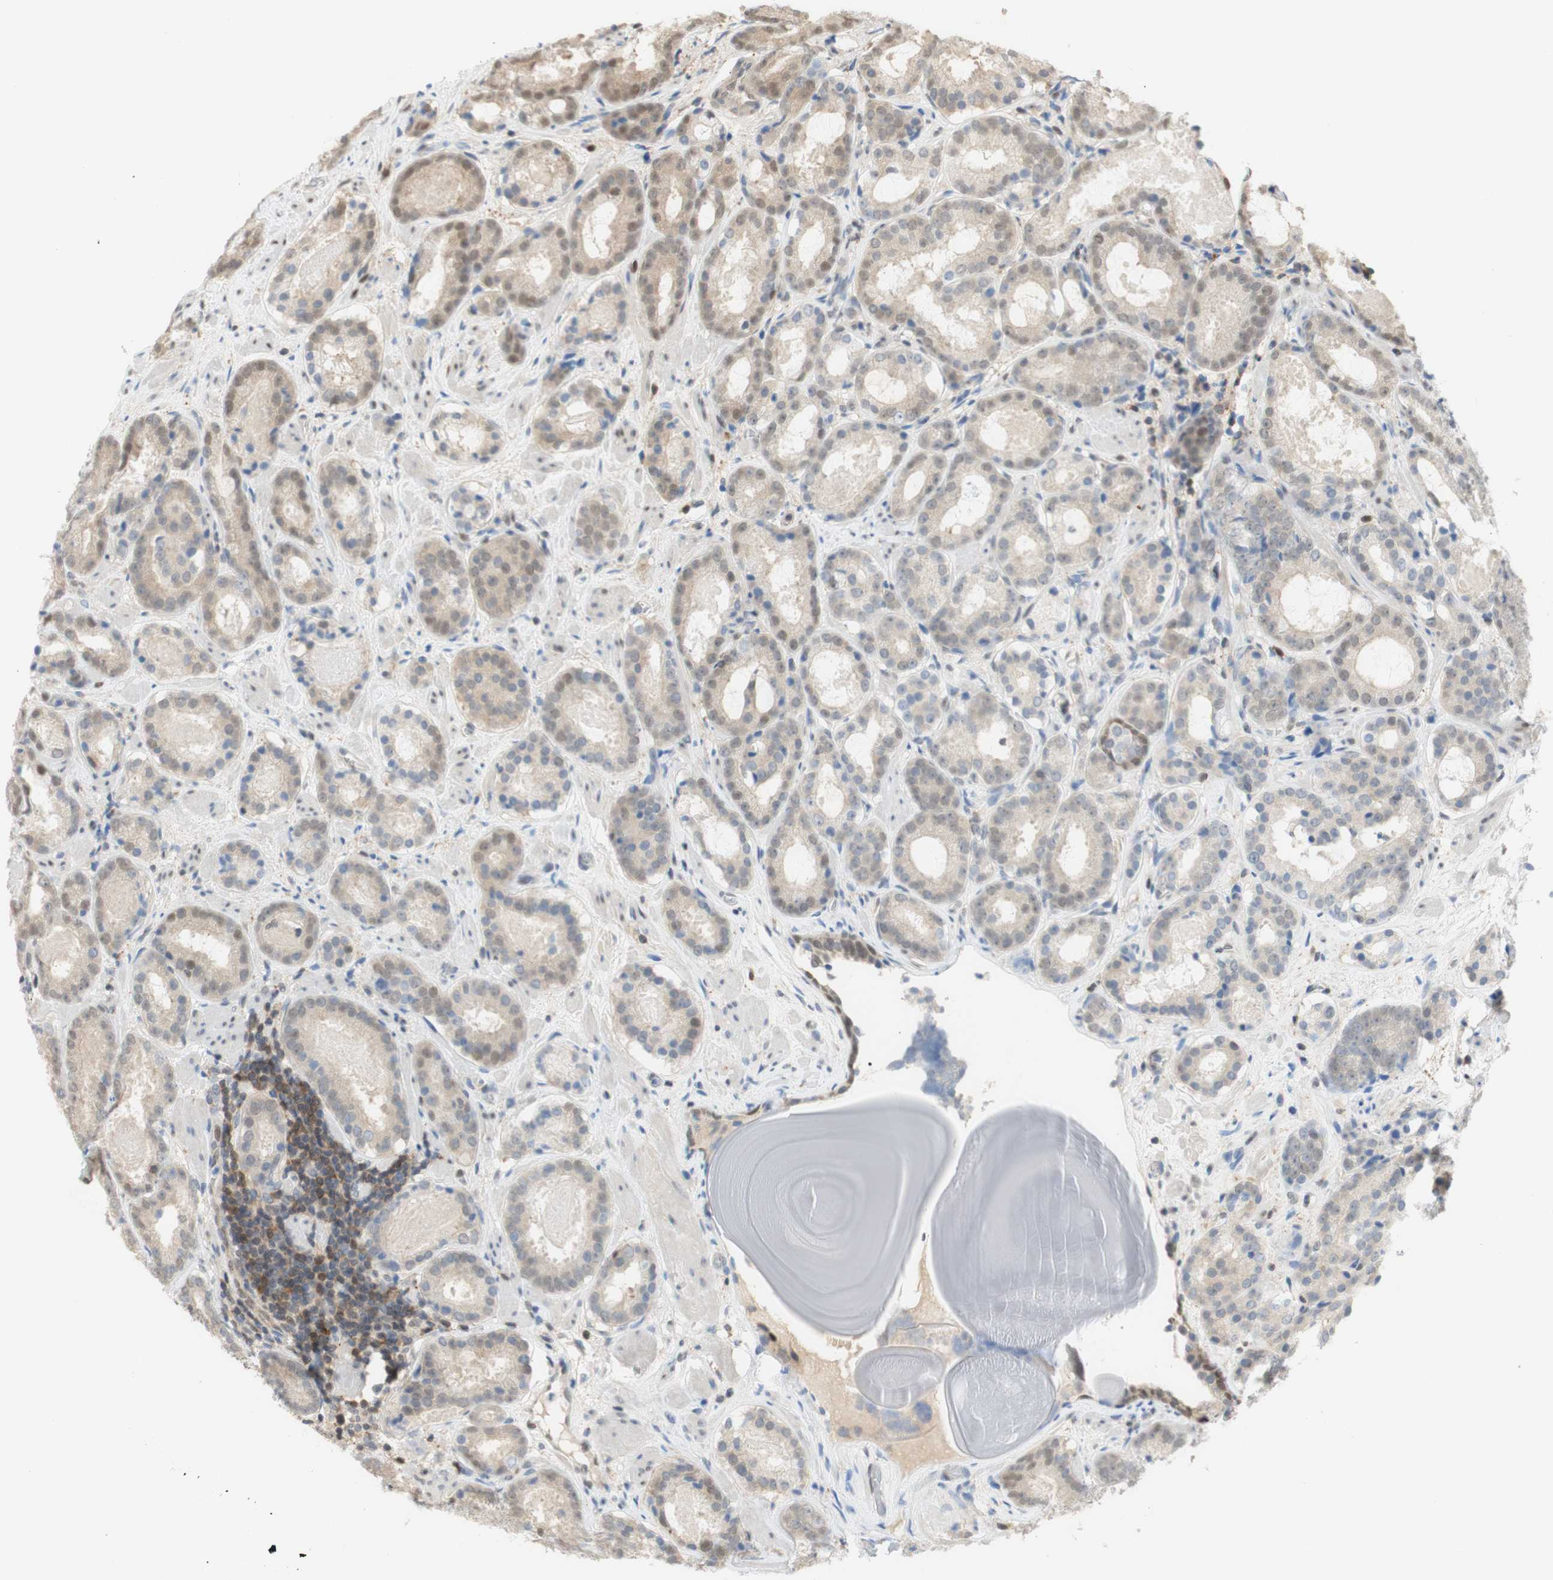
{"staining": {"intensity": "weak", "quantity": "25%-75%", "location": "cytoplasmic/membranous,nuclear"}, "tissue": "prostate cancer", "cell_type": "Tumor cells", "image_type": "cancer", "snomed": [{"axis": "morphology", "description": "Adenocarcinoma, Low grade"}, {"axis": "topography", "description": "Prostate"}], "caption": "This is a photomicrograph of immunohistochemistry (IHC) staining of prostate cancer, which shows weak positivity in the cytoplasmic/membranous and nuclear of tumor cells.", "gene": "NAP1L4", "patient": {"sex": "male", "age": 69}}